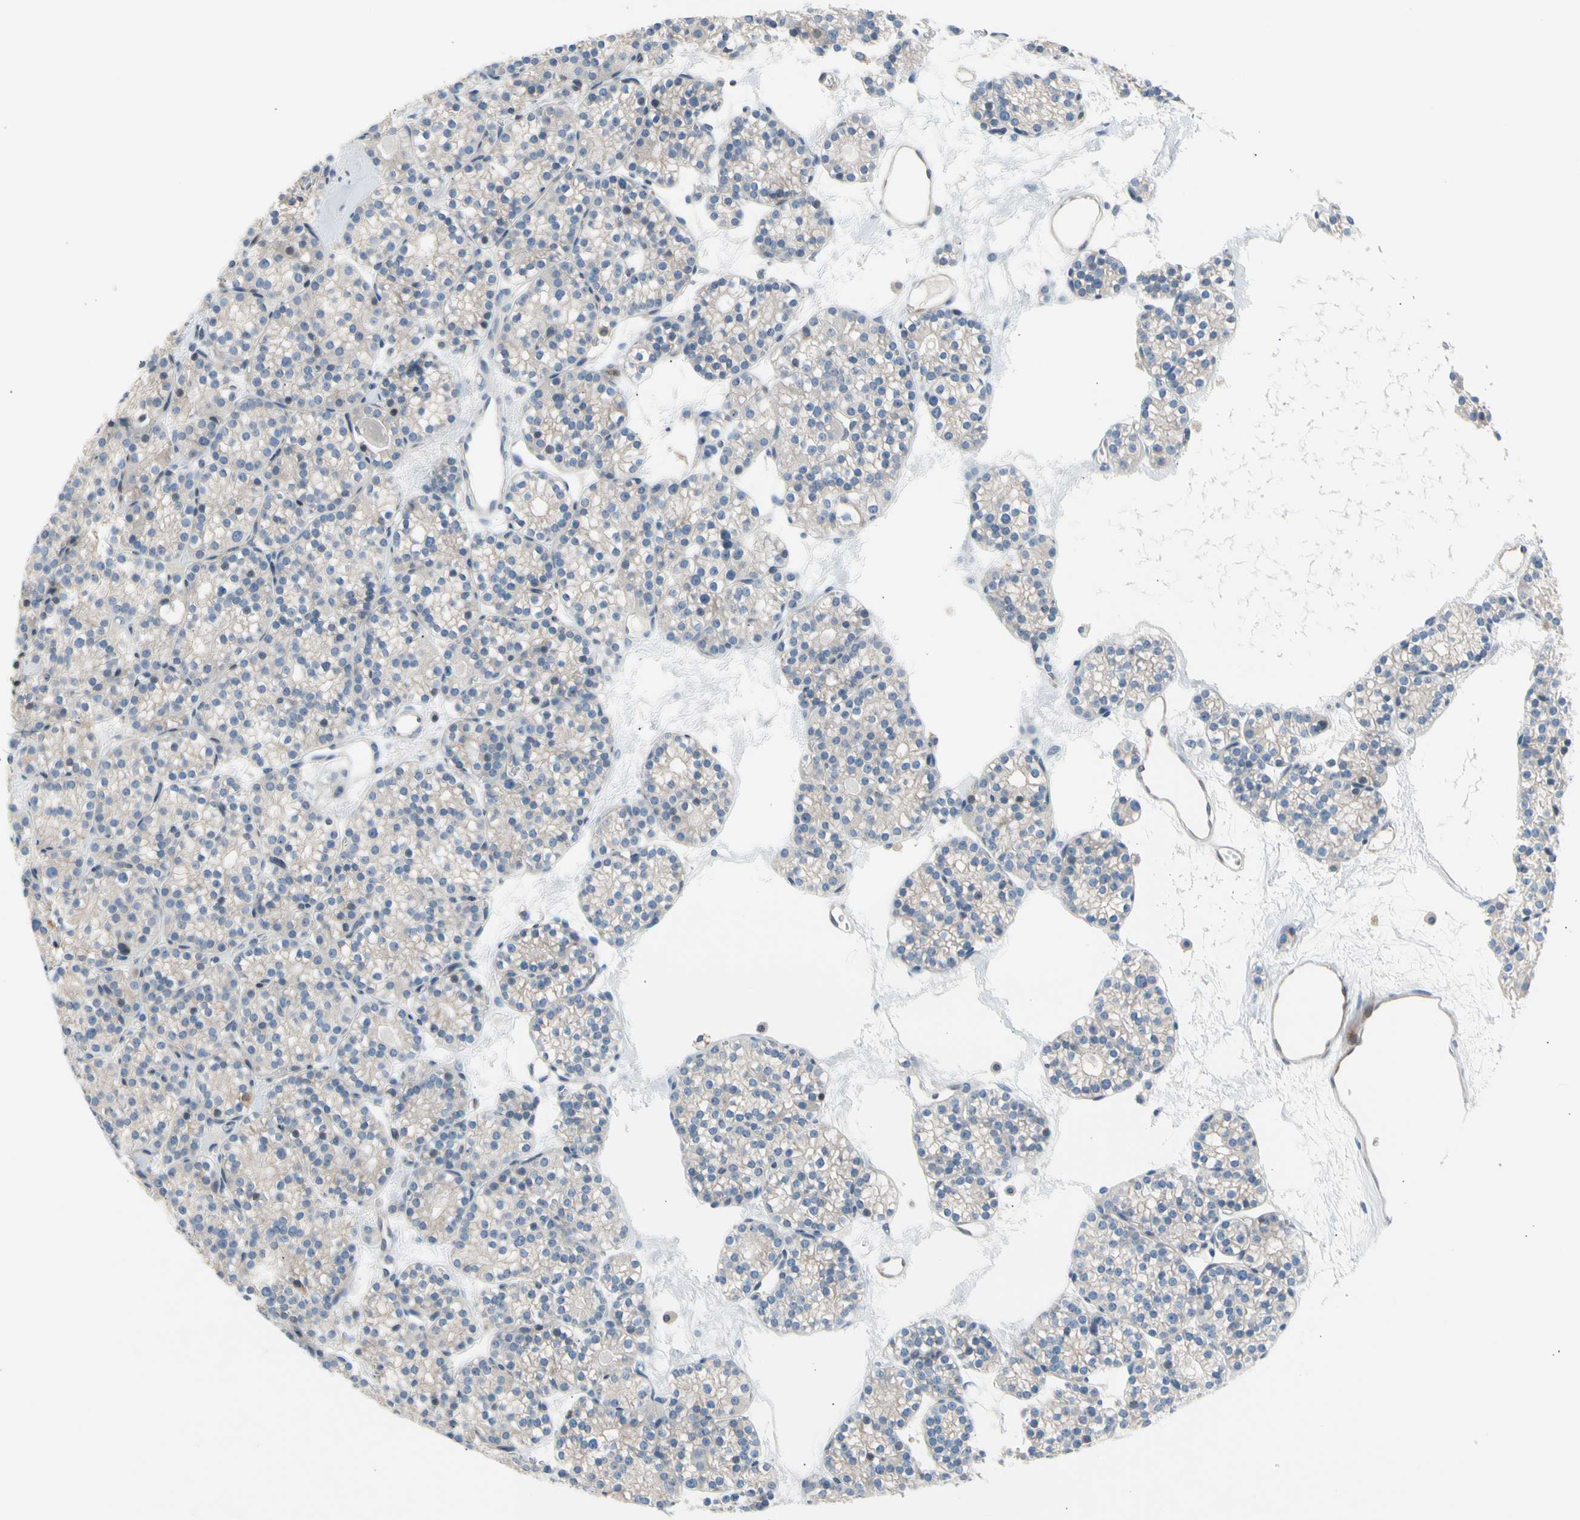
{"staining": {"intensity": "negative", "quantity": "none", "location": "none"}, "tissue": "parathyroid gland", "cell_type": "Glandular cells", "image_type": "normal", "snomed": [{"axis": "morphology", "description": "Normal tissue, NOS"}, {"axis": "topography", "description": "Parathyroid gland"}], "caption": "Glandular cells are negative for protein expression in normal human parathyroid gland. (DAB IHC with hematoxylin counter stain).", "gene": "MAP3K3", "patient": {"sex": "female", "age": 64}}